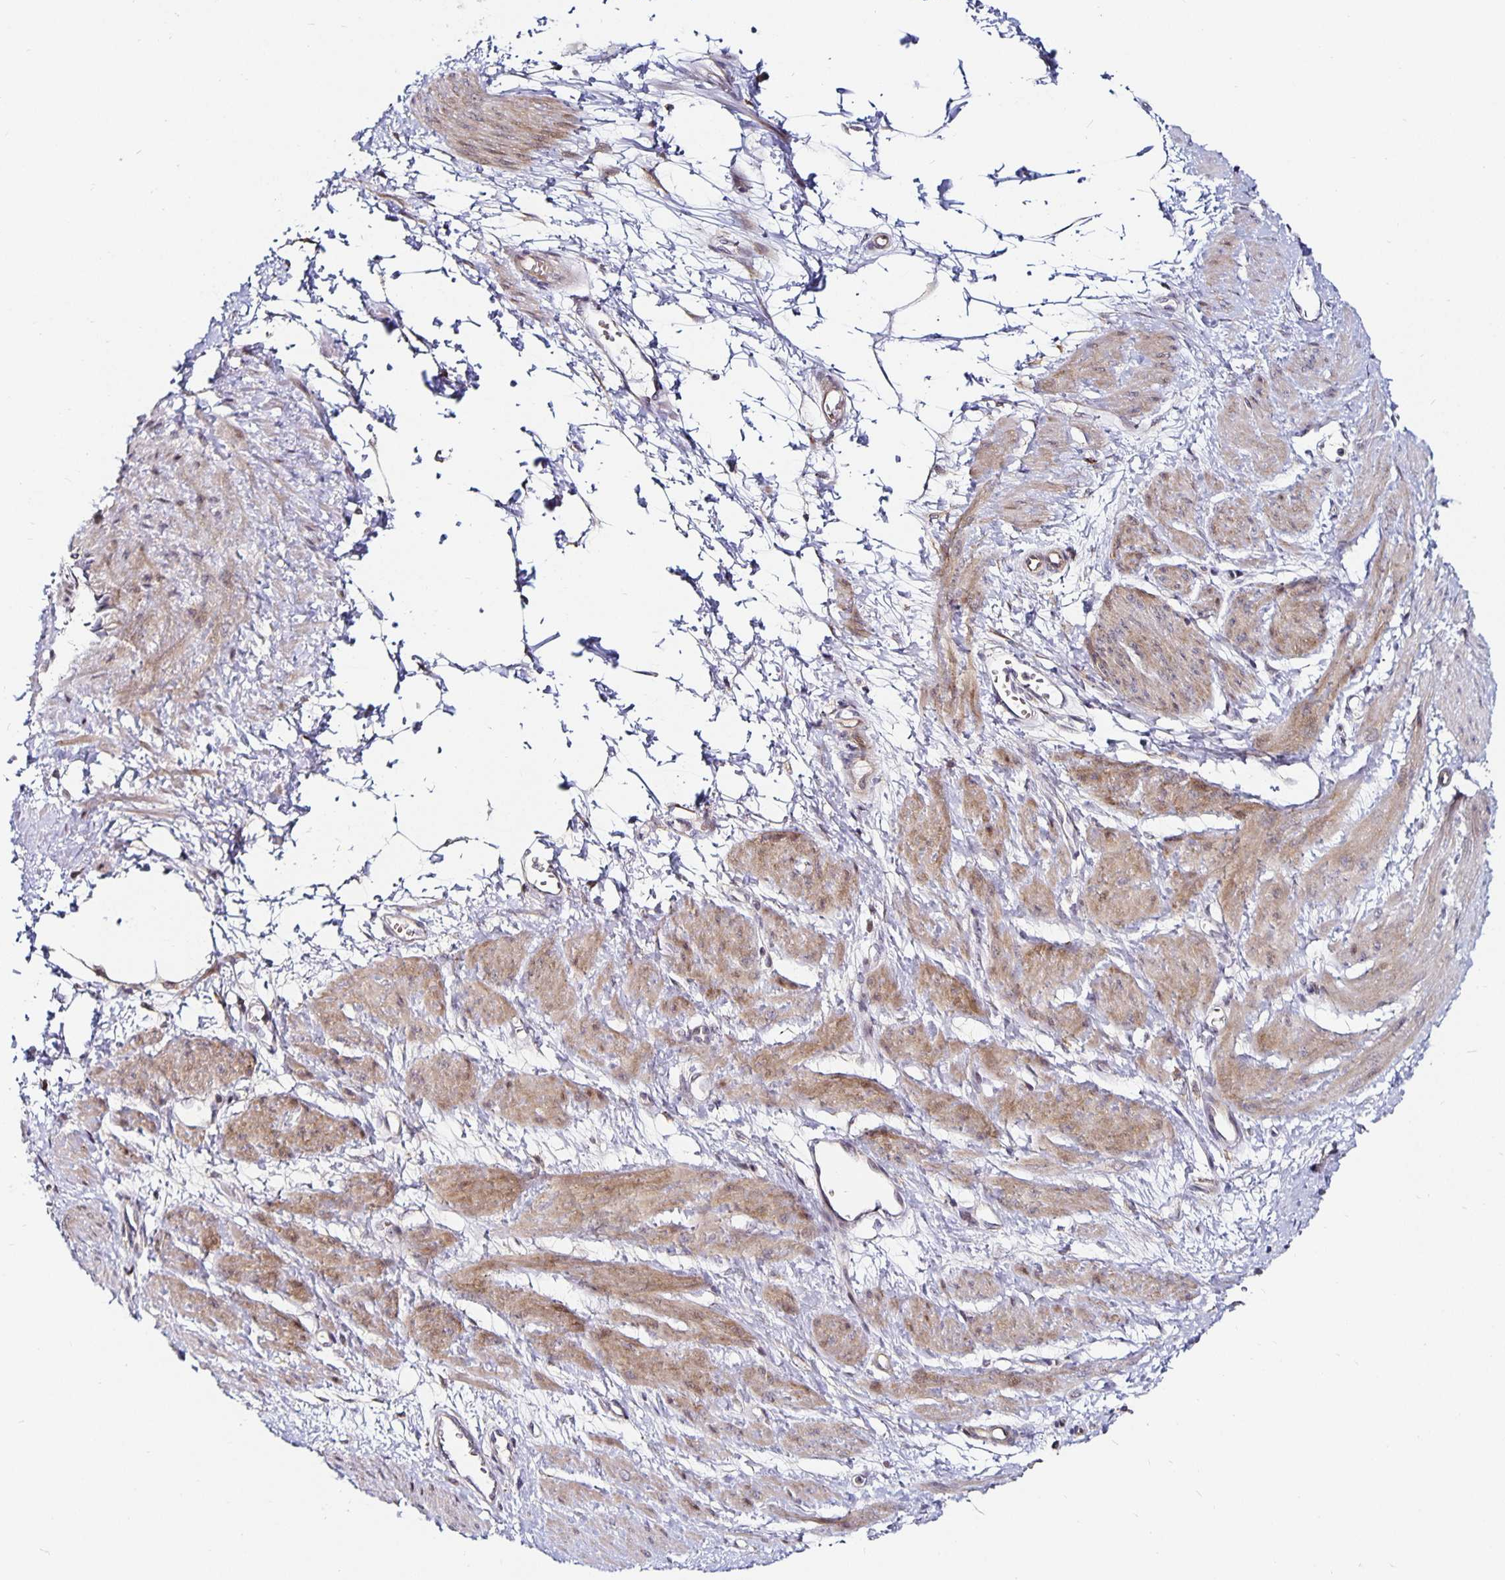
{"staining": {"intensity": "moderate", "quantity": "25%-75%", "location": "cytoplasmic/membranous,nuclear"}, "tissue": "smooth muscle", "cell_type": "Smooth muscle cells", "image_type": "normal", "snomed": [{"axis": "morphology", "description": "Normal tissue, NOS"}, {"axis": "topography", "description": "Smooth muscle"}, {"axis": "topography", "description": "Uterus"}], "caption": "Smooth muscle stained with DAB immunohistochemistry displays medium levels of moderate cytoplasmic/membranous,nuclear expression in about 25%-75% of smooth muscle cells.", "gene": "ANLN", "patient": {"sex": "female", "age": 39}}